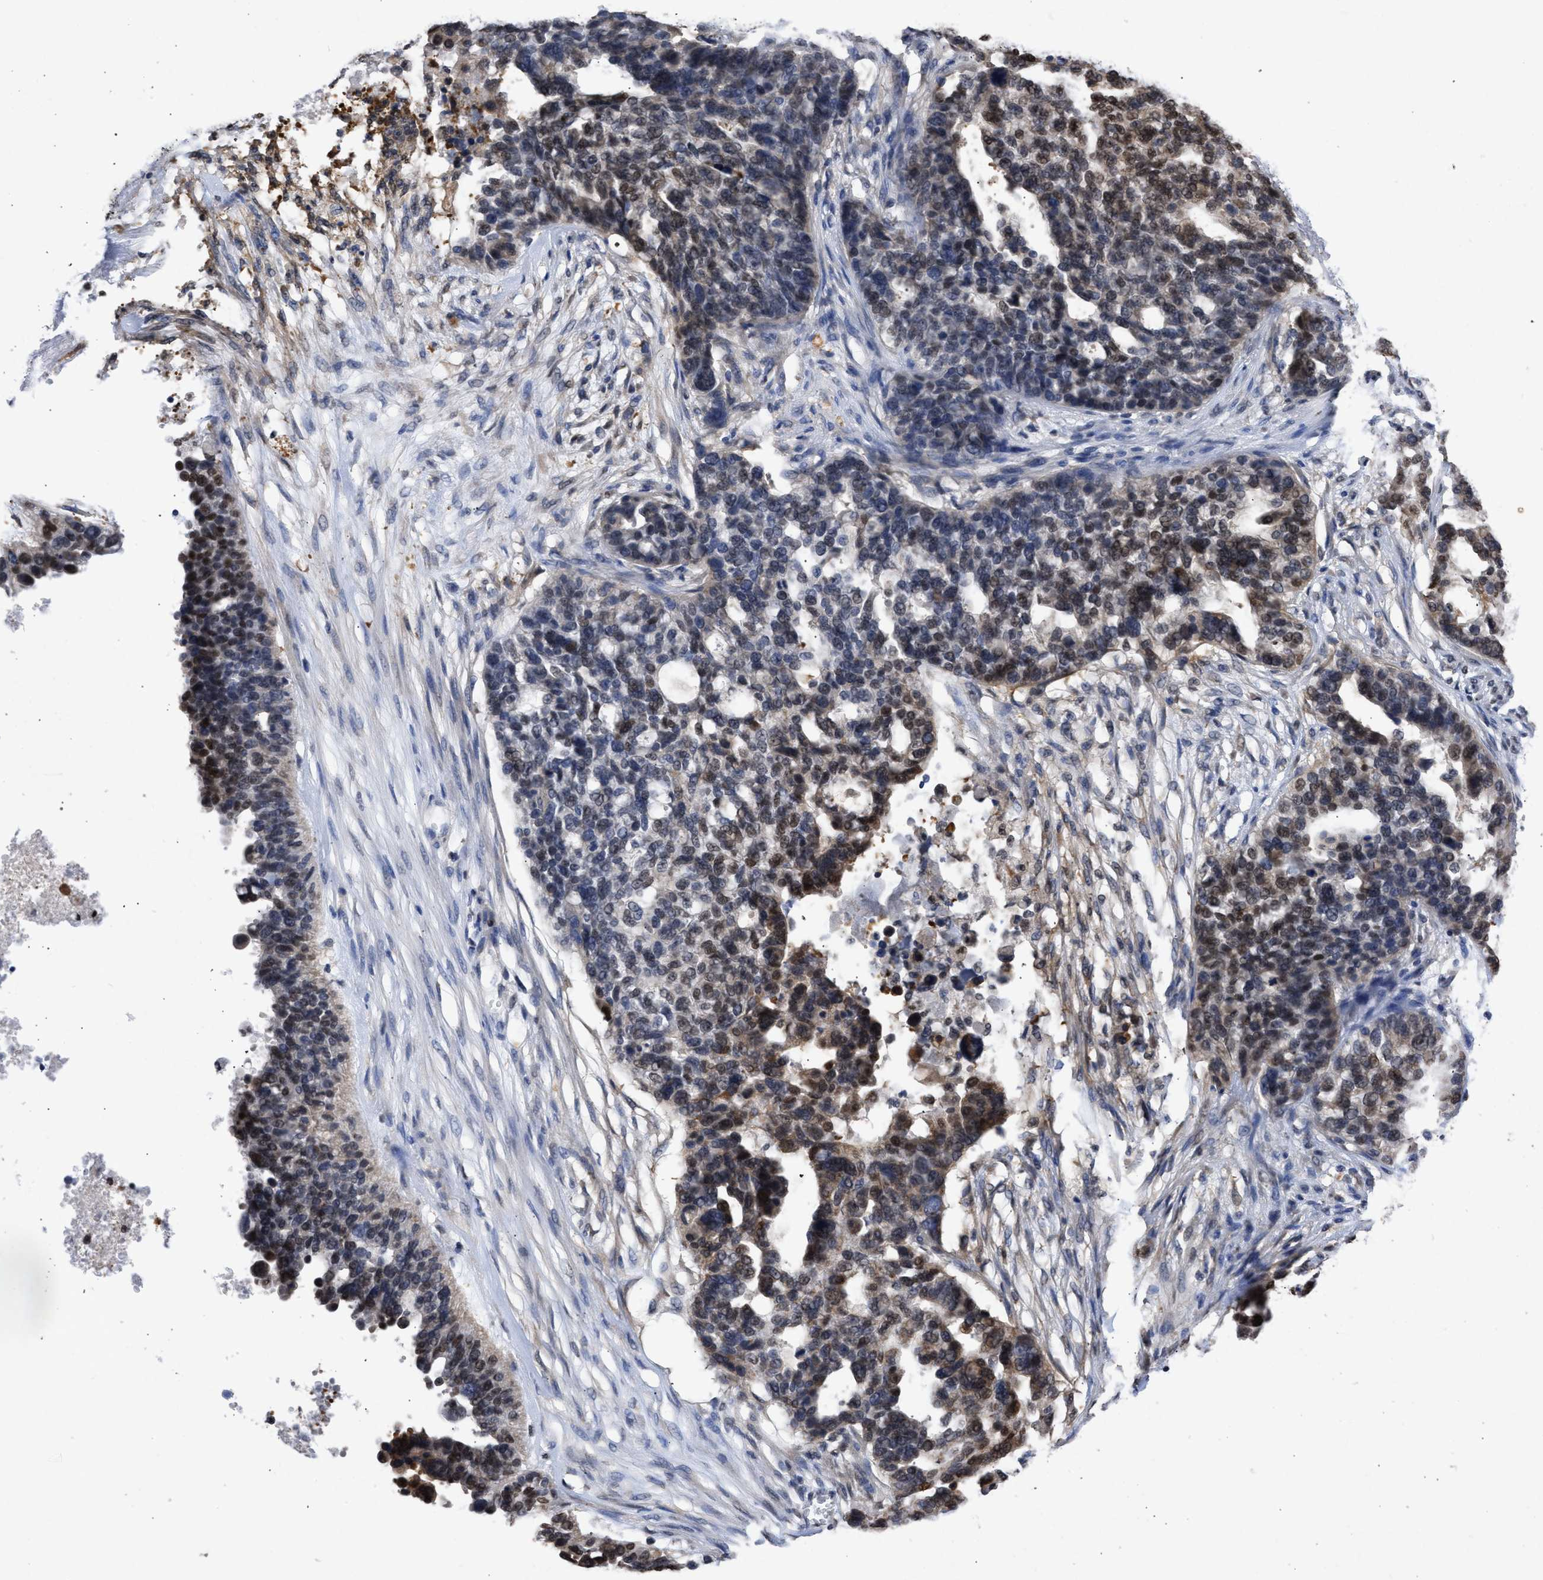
{"staining": {"intensity": "strong", "quantity": "<25%", "location": "nuclear"}, "tissue": "ovarian cancer", "cell_type": "Tumor cells", "image_type": "cancer", "snomed": [{"axis": "morphology", "description": "Cystadenocarcinoma, serous, NOS"}, {"axis": "topography", "description": "Ovary"}], "caption": "Brown immunohistochemical staining in ovarian serous cystadenocarcinoma demonstrates strong nuclear expression in approximately <25% of tumor cells.", "gene": "NUP35", "patient": {"sex": "female", "age": 59}}